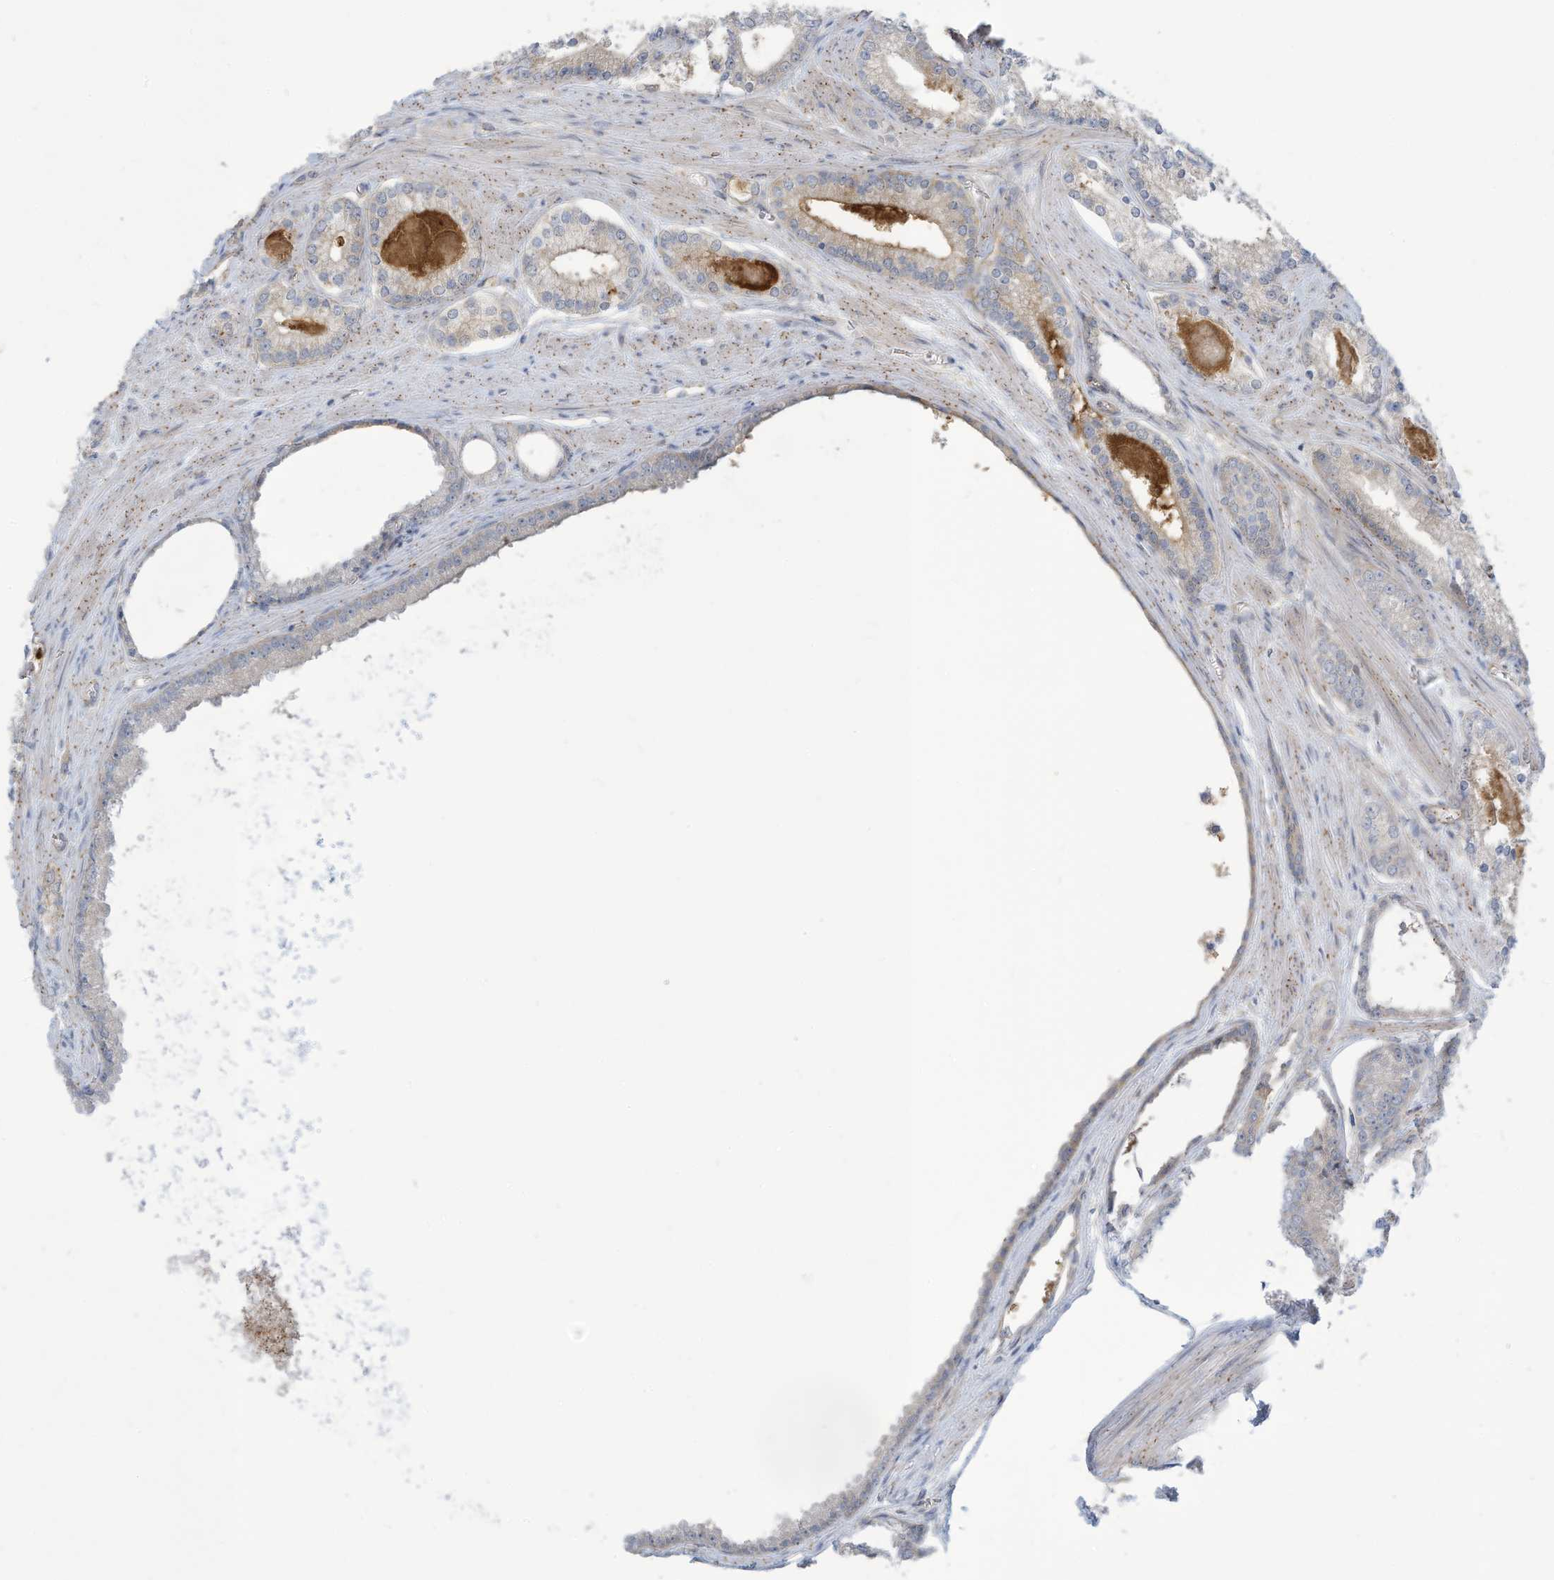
{"staining": {"intensity": "weak", "quantity": "<25%", "location": "cytoplasmic/membranous"}, "tissue": "prostate cancer", "cell_type": "Tumor cells", "image_type": "cancer", "snomed": [{"axis": "morphology", "description": "Adenocarcinoma, Low grade"}, {"axis": "topography", "description": "Prostate"}], "caption": "Tumor cells show no significant protein positivity in prostate cancer (adenocarcinoma (low-grade)).", "gene": "ADAT2", "patient": {"sex": "male", "age": 54}}